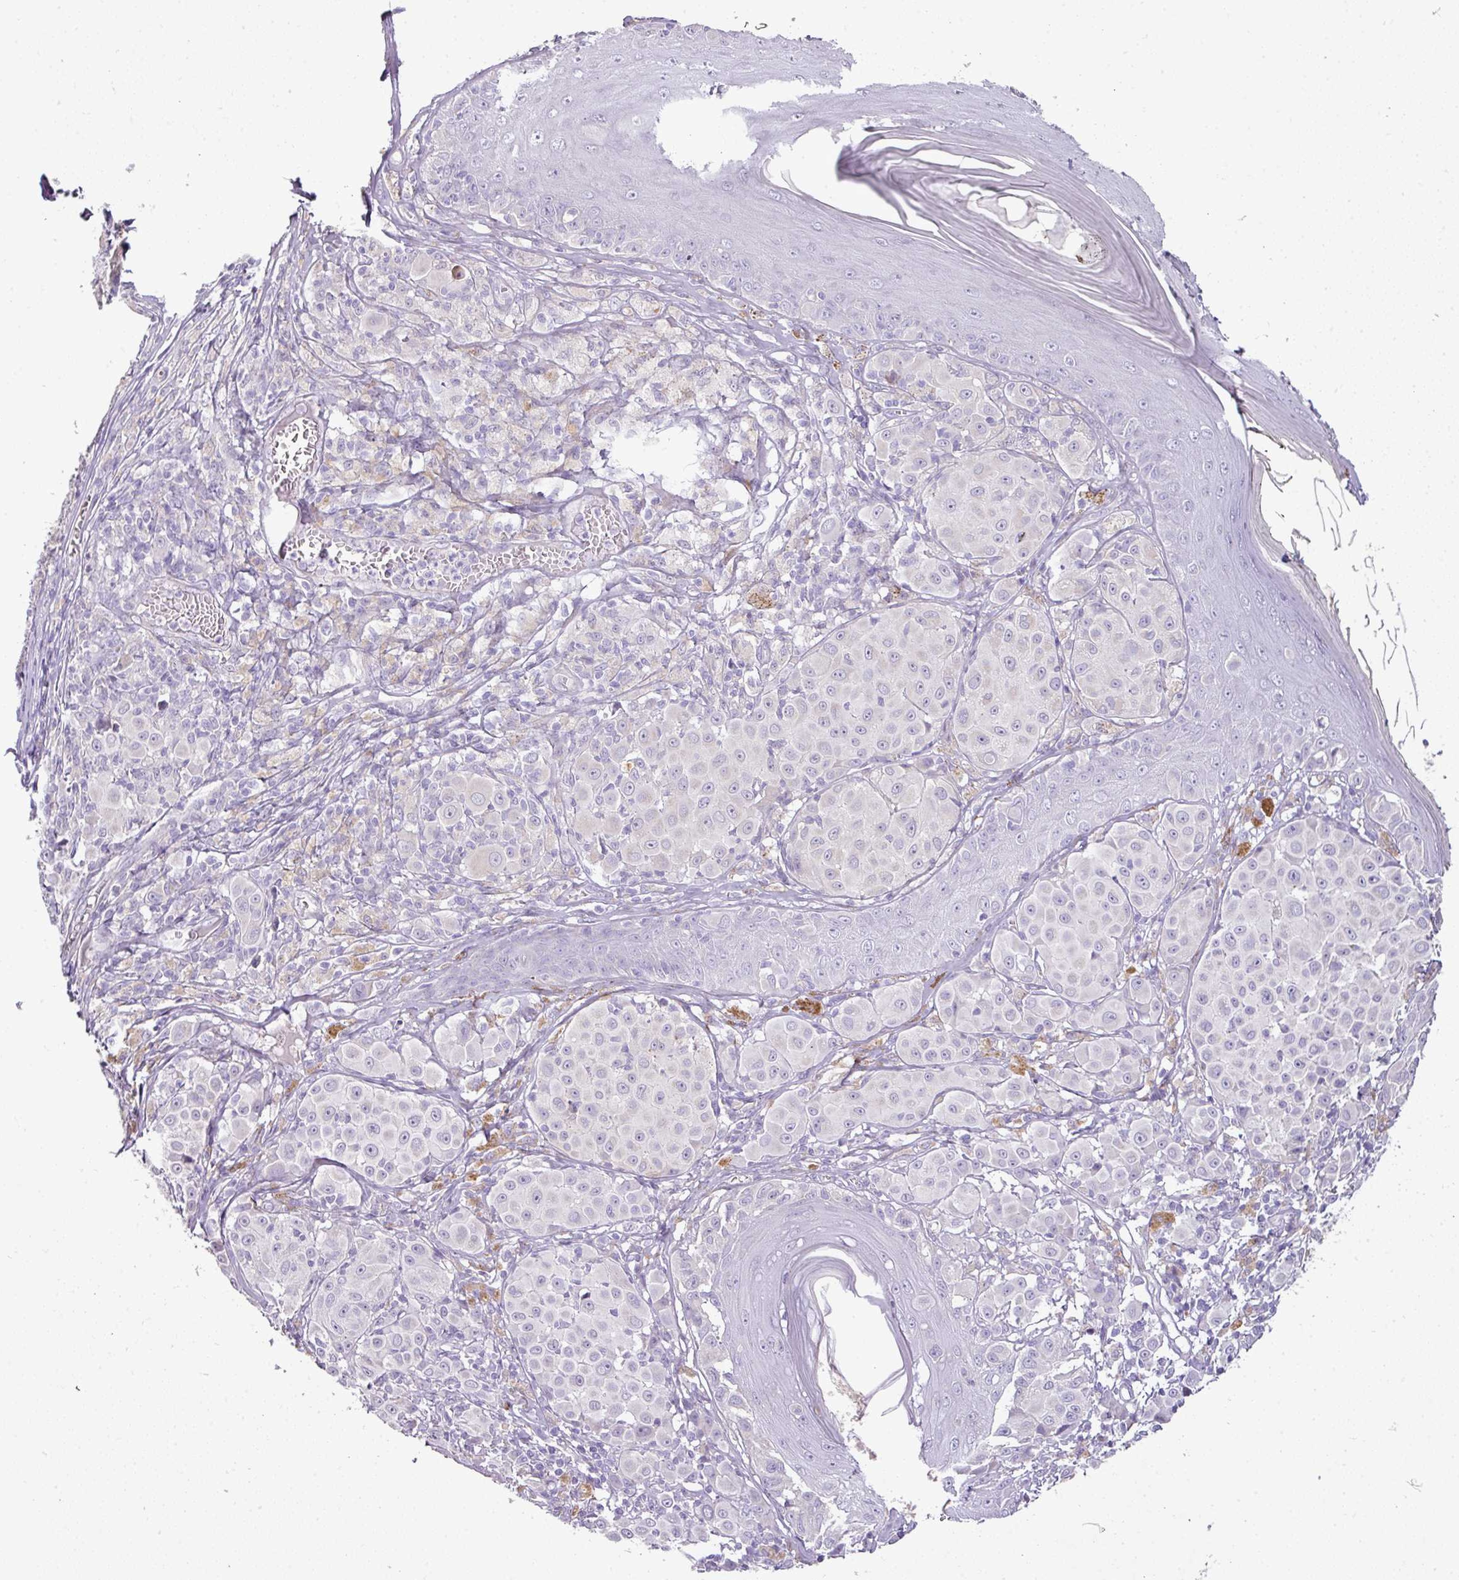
{"staining": {"intensity": "negative", "quantity": "none", "location": "none"}, "tissue": "melanoma", "cell_type": "Tumor cells", "image_type": "cancer", "snomed": [{"axis": "morphology", "description": "Malignant melanoma, NOS"}, {"axis": "topography", "description": "Skin"}], "caption": "Histopathology image shows no protein expression in tumor cells of melanoma tissue. Nuclei are stained in blue.", "gene": "BRINP2", "patient": {"sex": "female", "age": 43}}